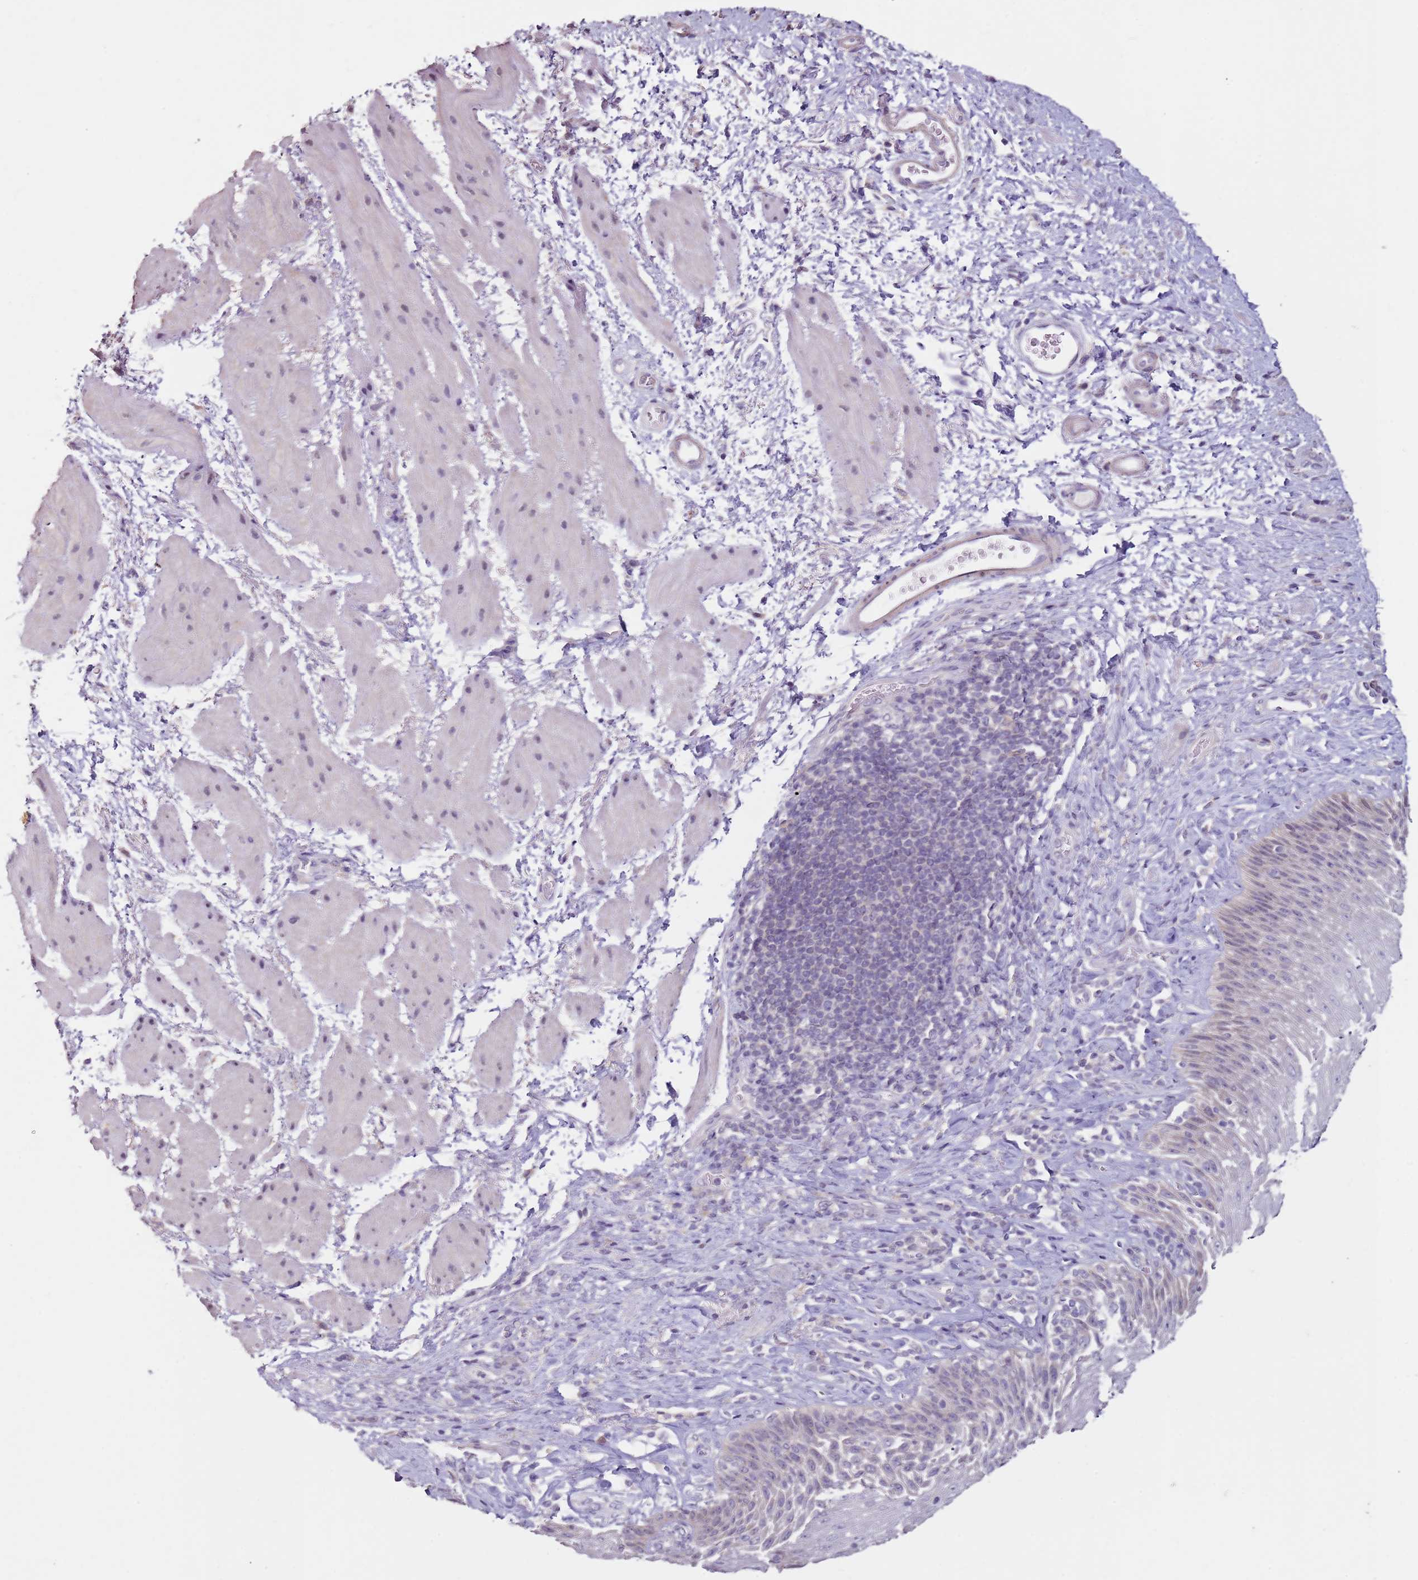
{"staining": {"intensity": "negative", "quantity": "none", "location": "none"}, "tissue": "esophagus", "cell_type": "Squamous epithelial cells", "image_type": "normal", "snomed": [{"axis": "morphology", "description": "Normal tissue, NOS"}, {"axis": "topography", "description": "Esophagus"}], "caption": "The immunohistochemistry micrograph has no significant expression in squamous epithelial cells of esophagus. The staining was performed using DAB (3,3'-diaminobenzidine) to visualize the protein expression in brown, while the nuclei were stained in blue with hematoxylin (Magnification: 20x).", "gene": "MDH1", "patient": {"sex": "female", "age": 61}}